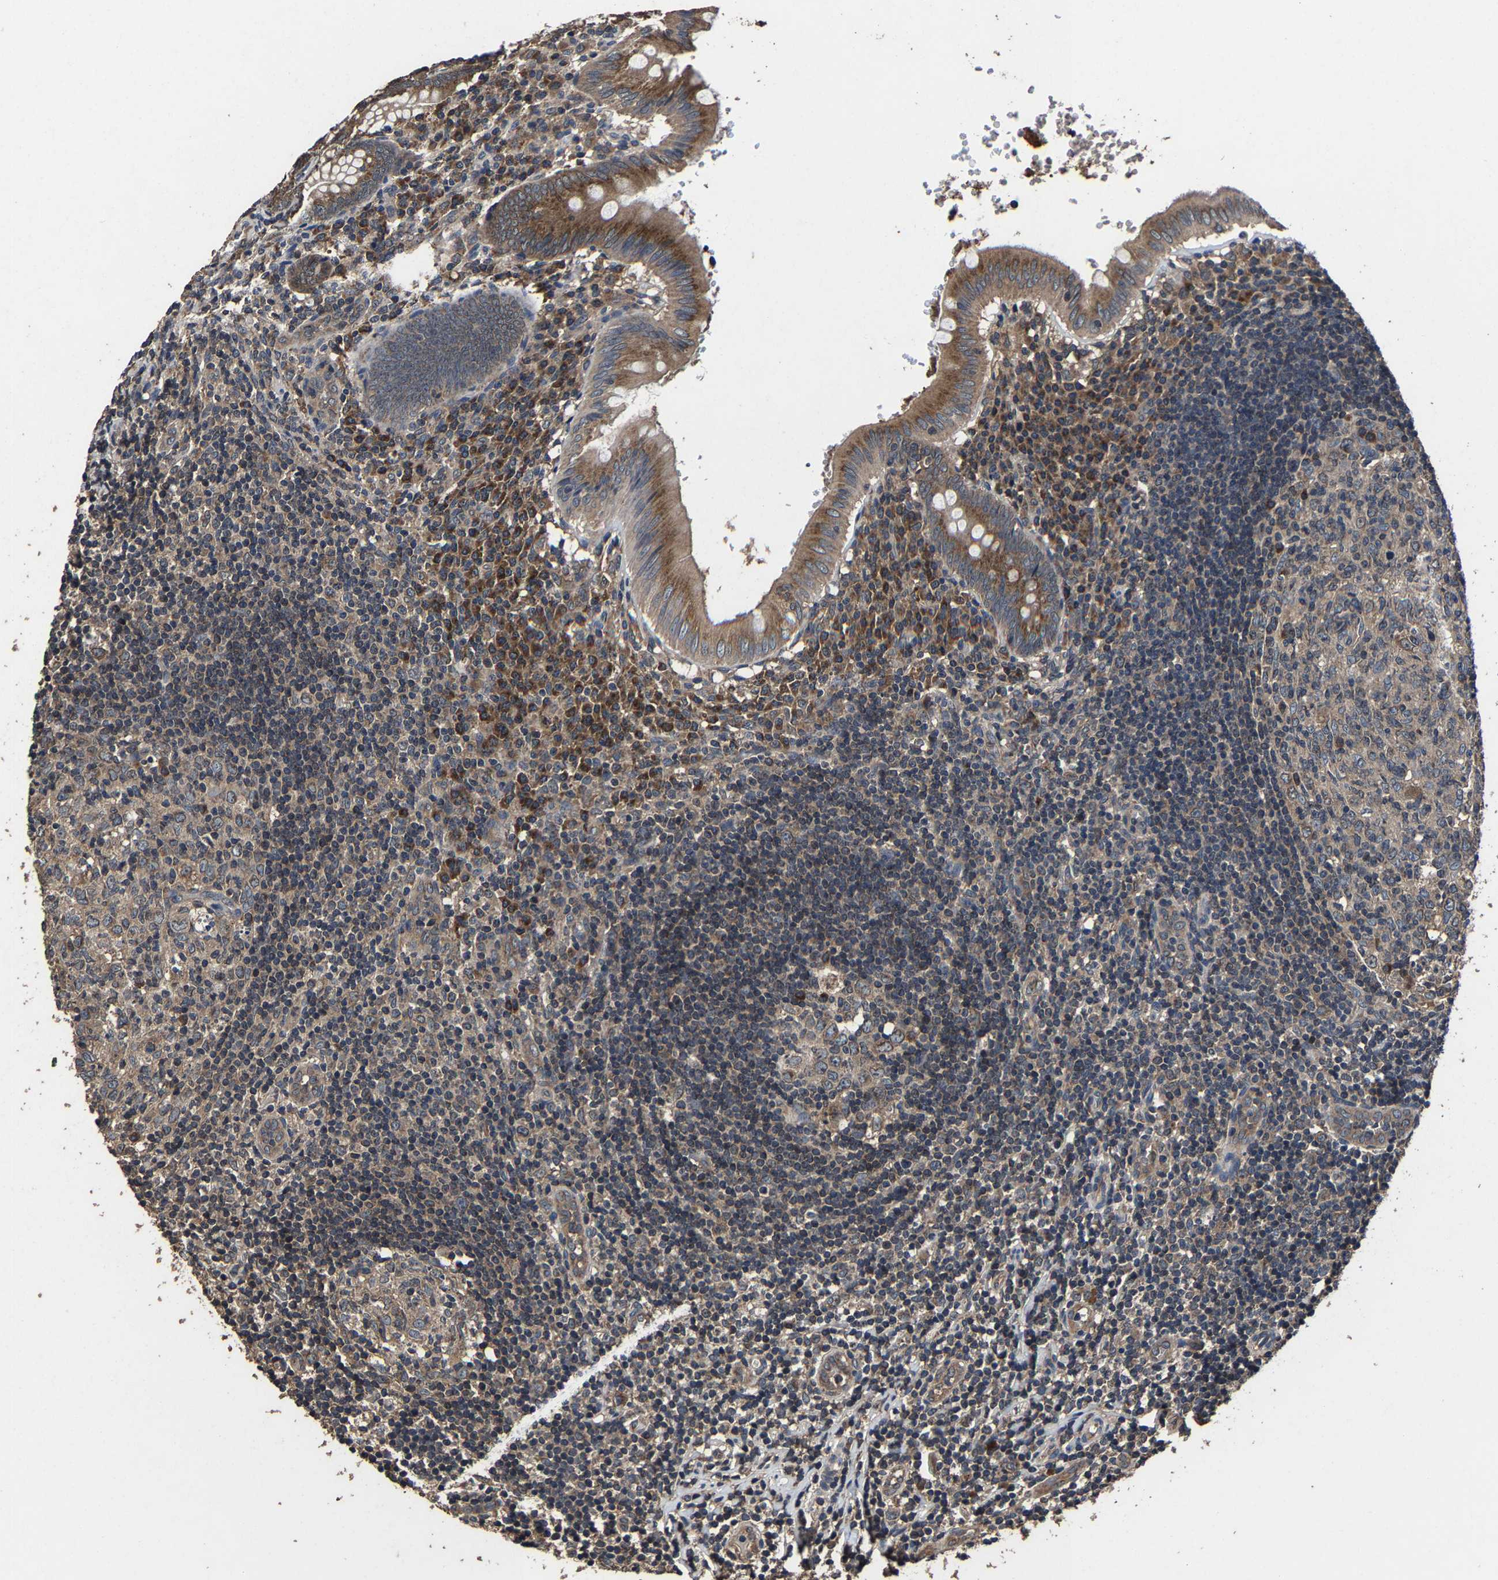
{"staining": {"intensity": "moderate", "quantity": ">75%", "location": "cytoplasmic/membranous"}, "tissue": "appendix", "cell_type": "Glandular cells", "image_type": "normal", "snomed": [{"axis": "morphology", "description": "Normal tissue, NOS"}, {"axis": "topography", "description": "Appendix"}], "caption": "Moderate cytoplasmic/membranous expression for a protein is appreciated in approximately >75% of glandular cells of benign appendix using IHC.", "gene": "EBAG9", "patient": {"sex": "male", "age": 8}}